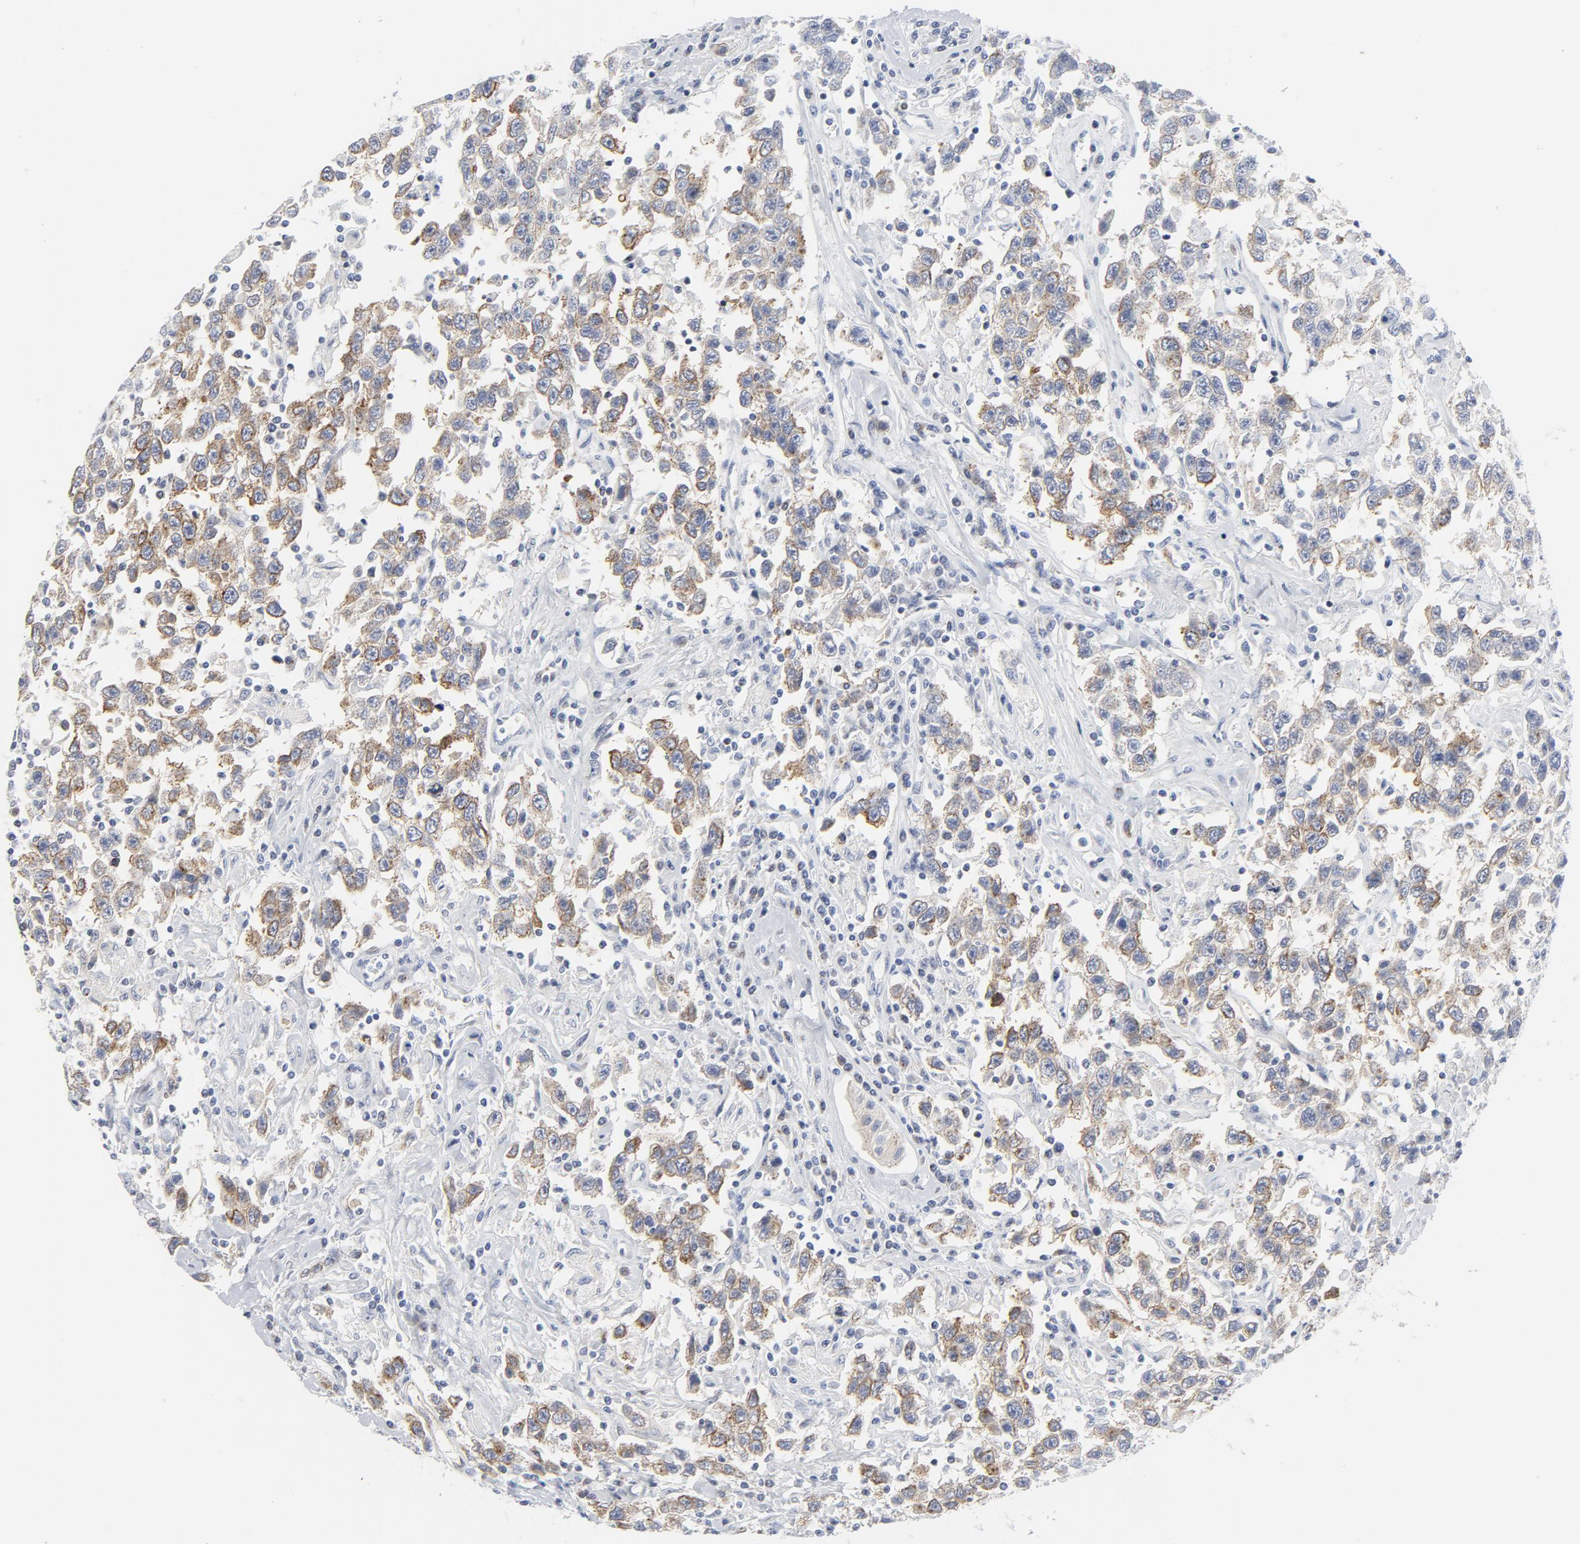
{"staining": {"intensity": "moderate", "quantity": "25%-75%", "location": "cytoplasmic/membranous"}, "tissue": "testis cancer", "cell_type": "Tumor cells", "image_type": "cancer", "snomed": [{"axis": "morphology", "description": "Seminoma, NOS"}, {"axis": "topography", "description": "Testis"}], "caption": "A photomicrograph showing moderate cytoplasmic/membranous staining in about 25%-75% of tumor cells in testis seminoma, as visualized by brown immunohistochemical staining.", "gene": "TUBB1", "patient": {"sex": "male", "age": 41}}